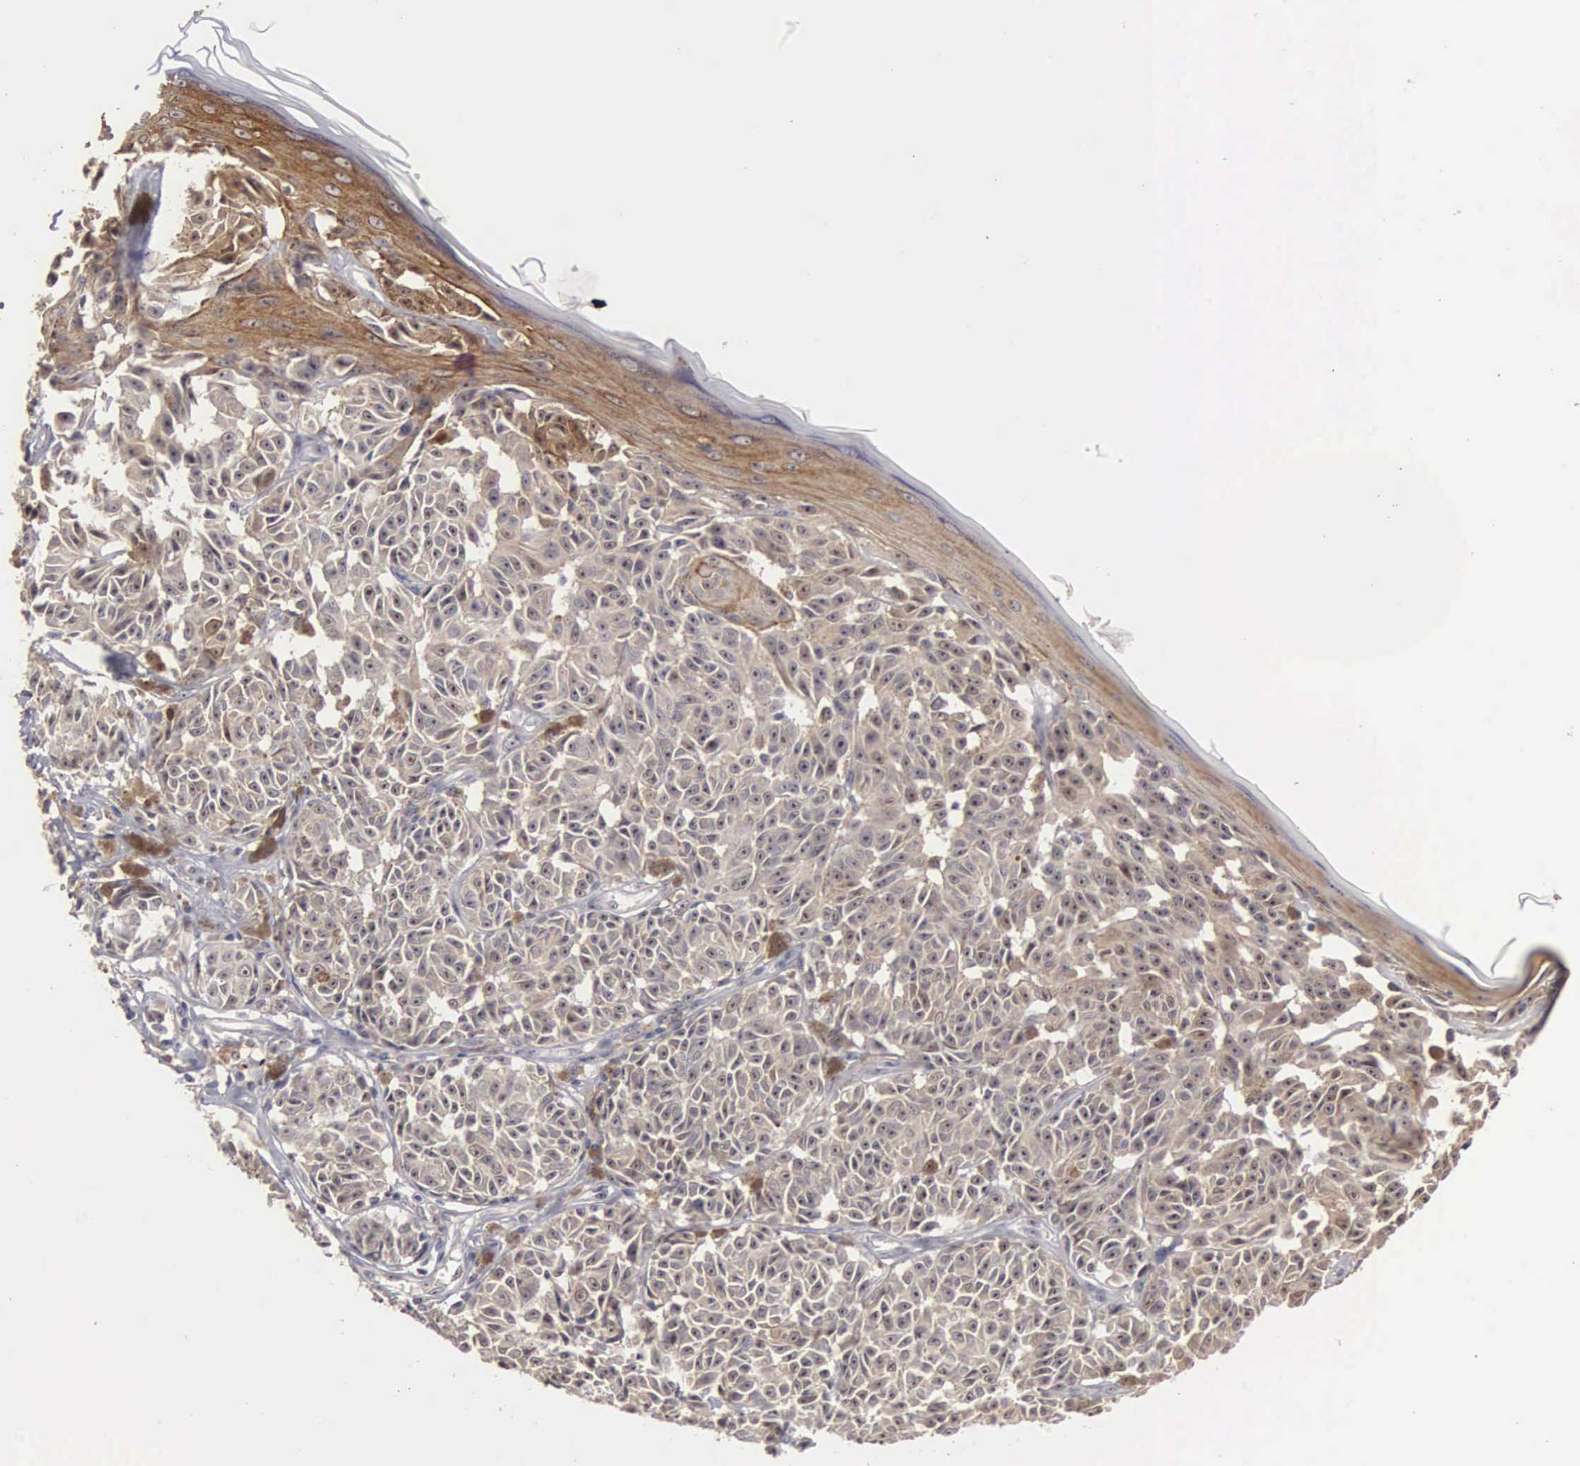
{"staining": {"intensity": "weak", "quantity": "25%-75%", "location": "cytoplasmic/membranous"}, "tissue": "melanoma", "cell_type": "Tumor cells", "image_type": "cancer", "snomed": [{"axis": "morphology", "description": "Malignant melanoma, NOS"}, {"axis": "topography", "description": "Skin"}], "caption": "A brown stain highlights weak cytoplasmic/membranous staining of a protein in malignant melanoma tumor cells. (Brightfield microscopy of DAB IHC at high magnification).", "gene": "AMN", "patient": {"sex": "male", "age": 49}}